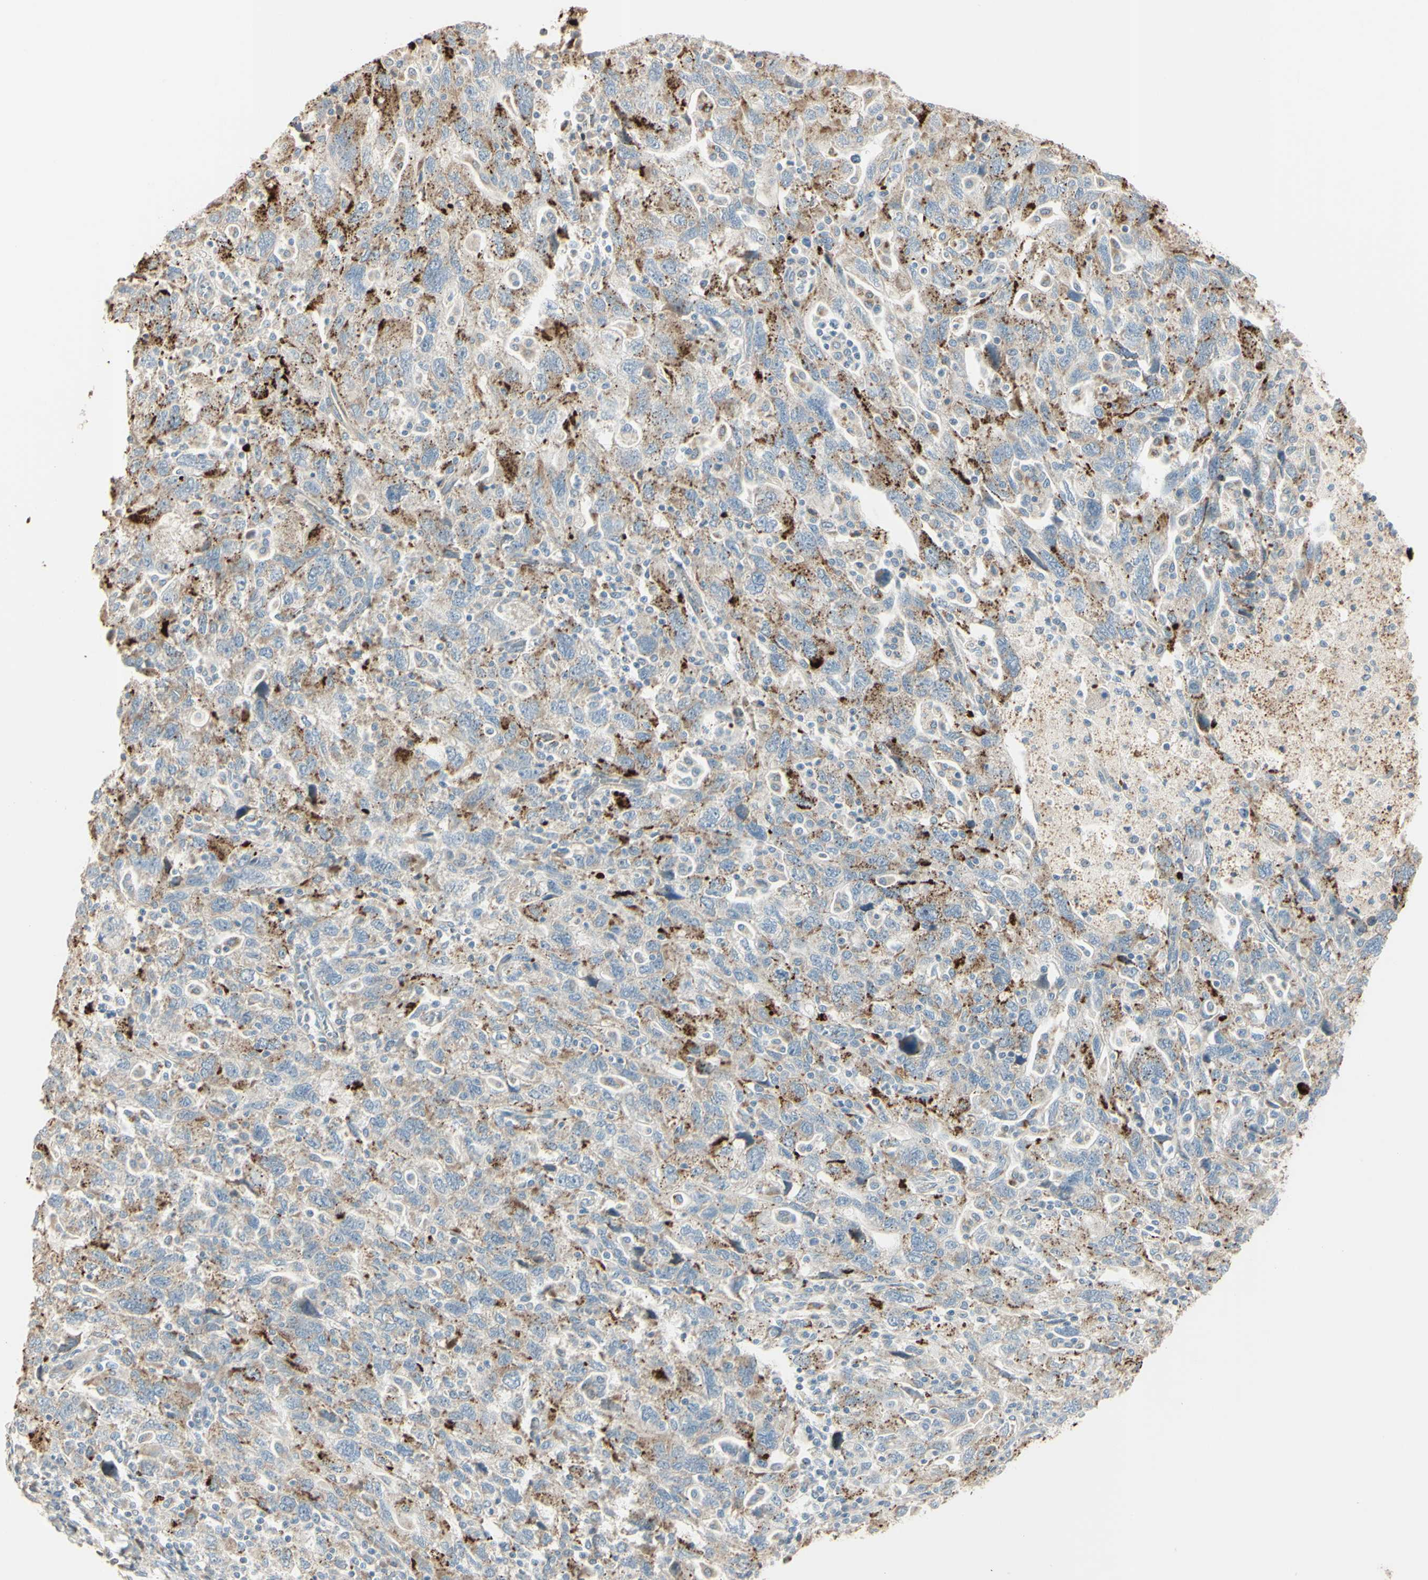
{"staining": {"intensity": "strong", "quantity": "25%-75%", "location": "cytoplasmic/membranous"}, "tissue": "ovarian cancer", "cell_type": "Tumor cells", "image_type": "cancer", "snomed": [{"axis": "morphology", "description": "Carcinoma, NOS"}, {"axis": "morphology", "description": "Cystadenocarcinoma, serous, NOS"}, {"axis": "topography", "description": "Ovary"}], "caption": "DAB immunohistochemical staining of ovarian cancer demonstrates strong cytoplasmic/membranous protein expression in approximately 25%-75% of tumor cells. The staining was performed using DAB (3,3'-diaminobenzidine), with brown indicating positive protein expression. Nuclei are stained blue with hematoxylin.", "gene": "ANGPTL1", "patient": {"sex": "female", "age": 69}}